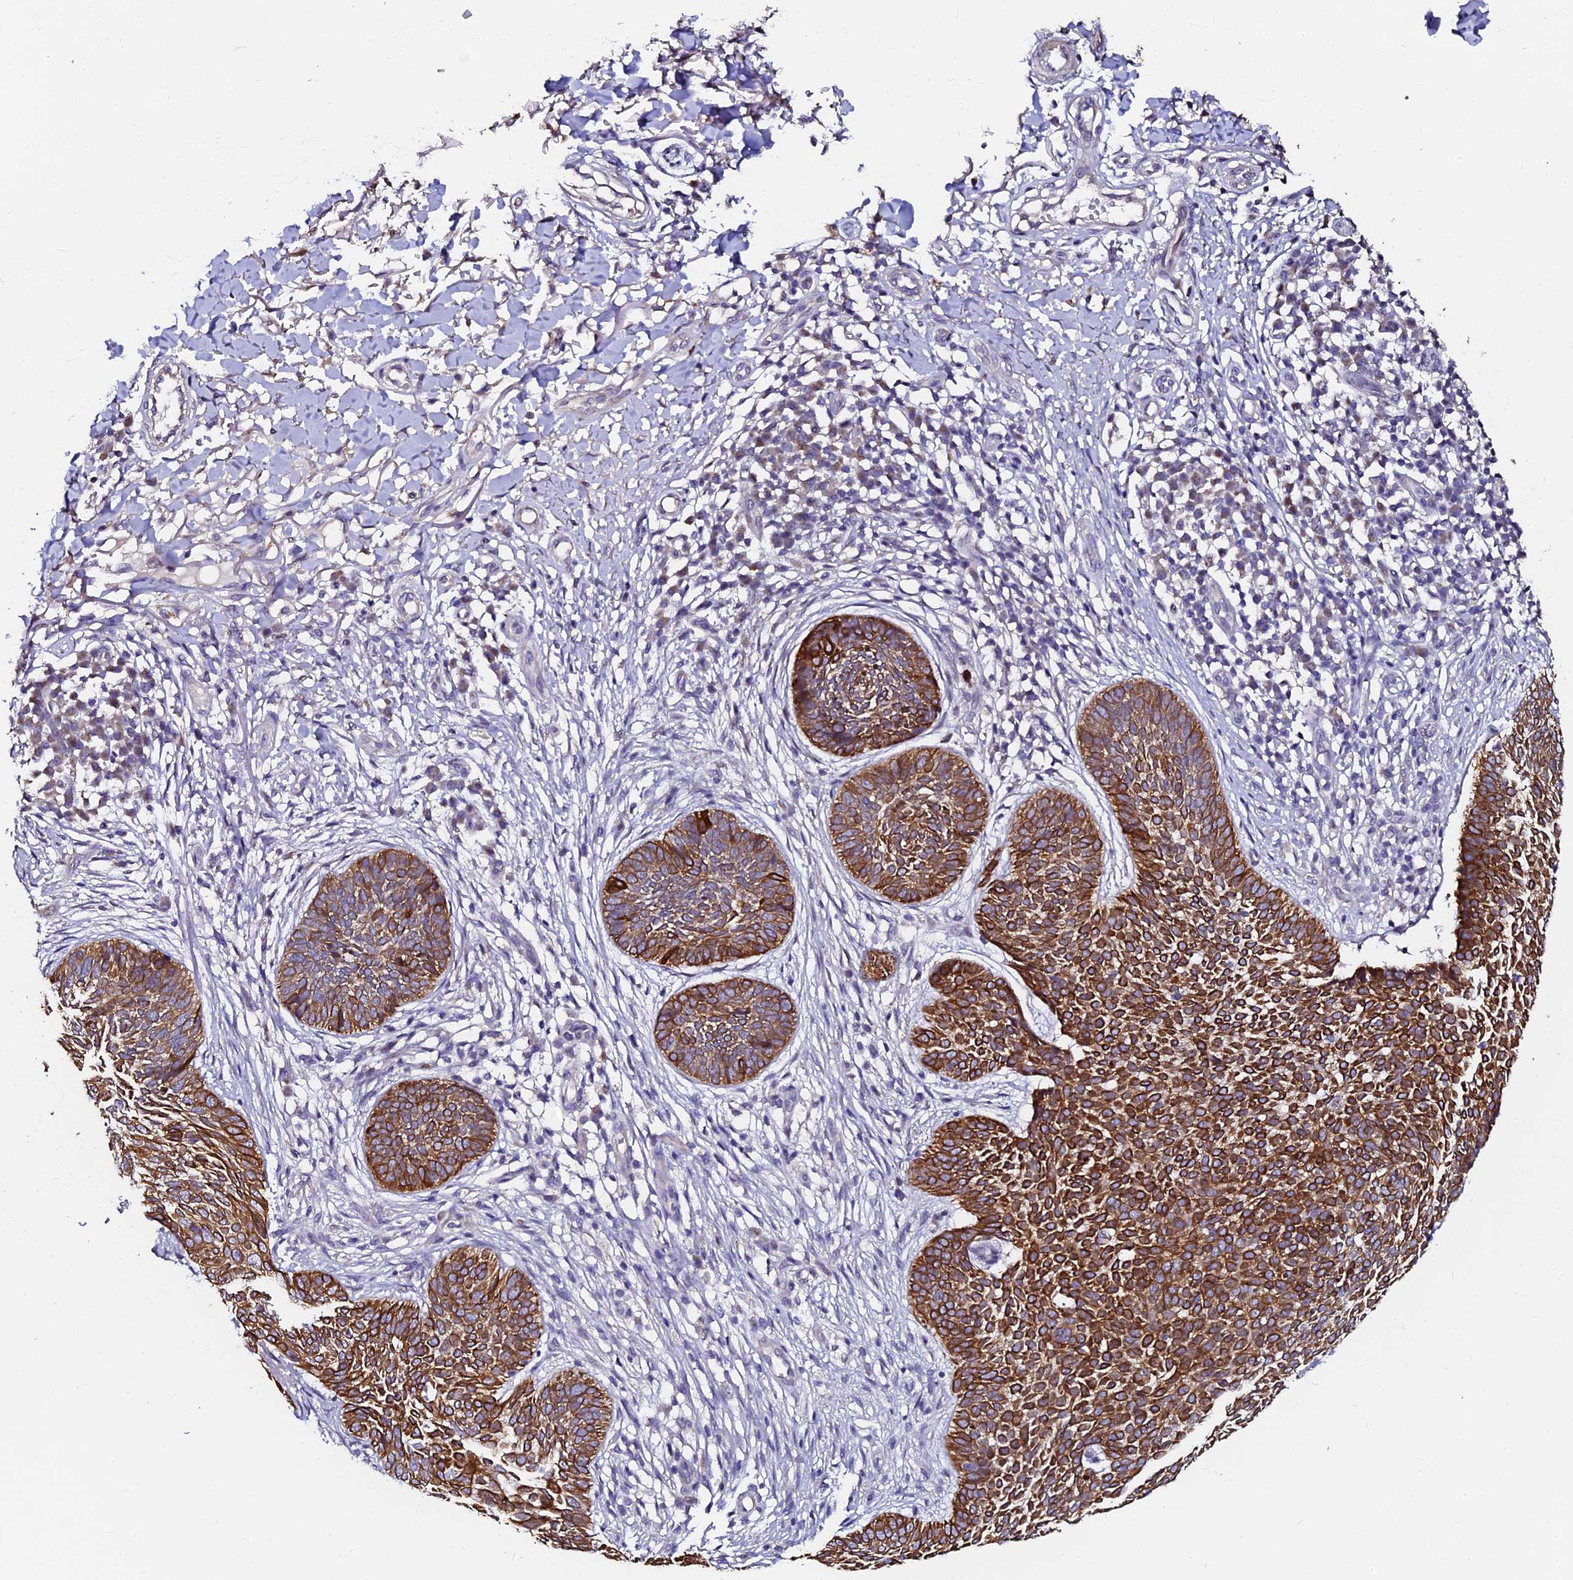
{"staining": {"intensity": "moderate", "quantity": ">75%", "location": "cytoplasmic/membranous"}, "tissue": "skin cancer", "cell_type": "Tumor cells", "image_type": "cancer", "snomed": [{"axis": "morphology", "description": "Basal cell carcinoma"}, {"axis": "topography", "description": "Skin"}], "caption": "An image of human skin cancer stained for a protein demonstrates moderate cytoplasmic/membranous brown staining in tumor cells.", "gene": "GPN3", "patient": {"sex": "female", "age": 64}}